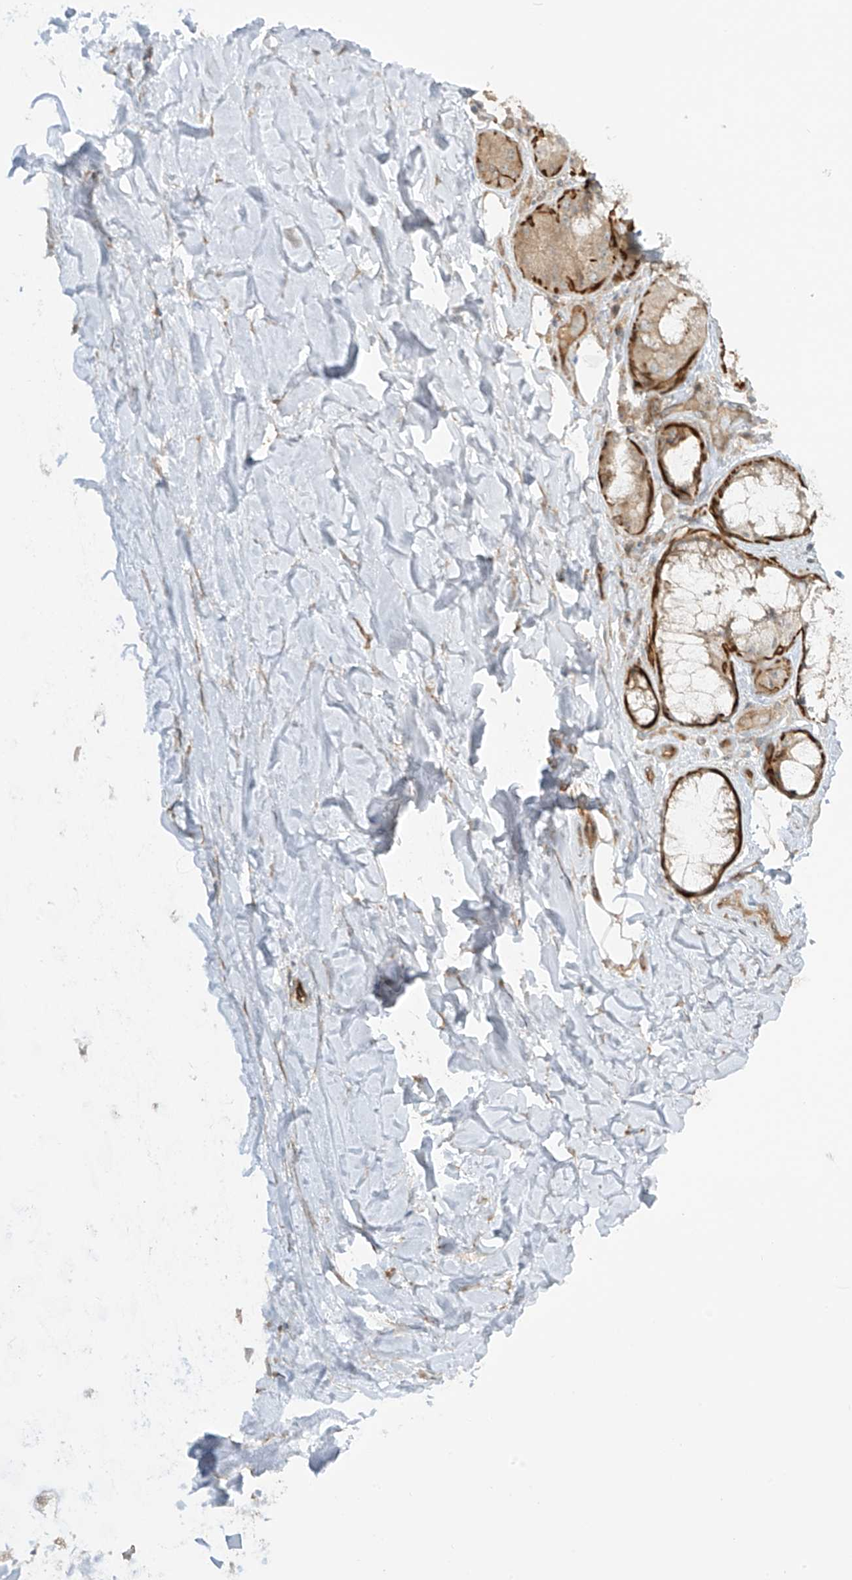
{"staining": {"intensity": "weak", "quantity": "25%-75%", "location": "cytoplasmic/membranous"}, "tissue": "adipose tissue", "cell_type": "Adipocytes", "image_type": "normal", "snomed": [{"axis": "morphology", "description": "Normal tissue, NOS"}, {"axis": "morphology", "description": "Squamous cell carcinoma, NOS"}, {"axis": "topography", "description": "Lymph node"}, {"axis": "topography", "description": "Bronchus"}, {"axis": "topography", "description": "Lung"}], "caption": "Brown immunohistochemical staining in unremarkable human adipose tissue shows weak cytoplasmic/membranous staining in approximately 25%-75% of adipocytes.", "gene": "ENTR1", "patient": {"sex": "male", "age": 66}}